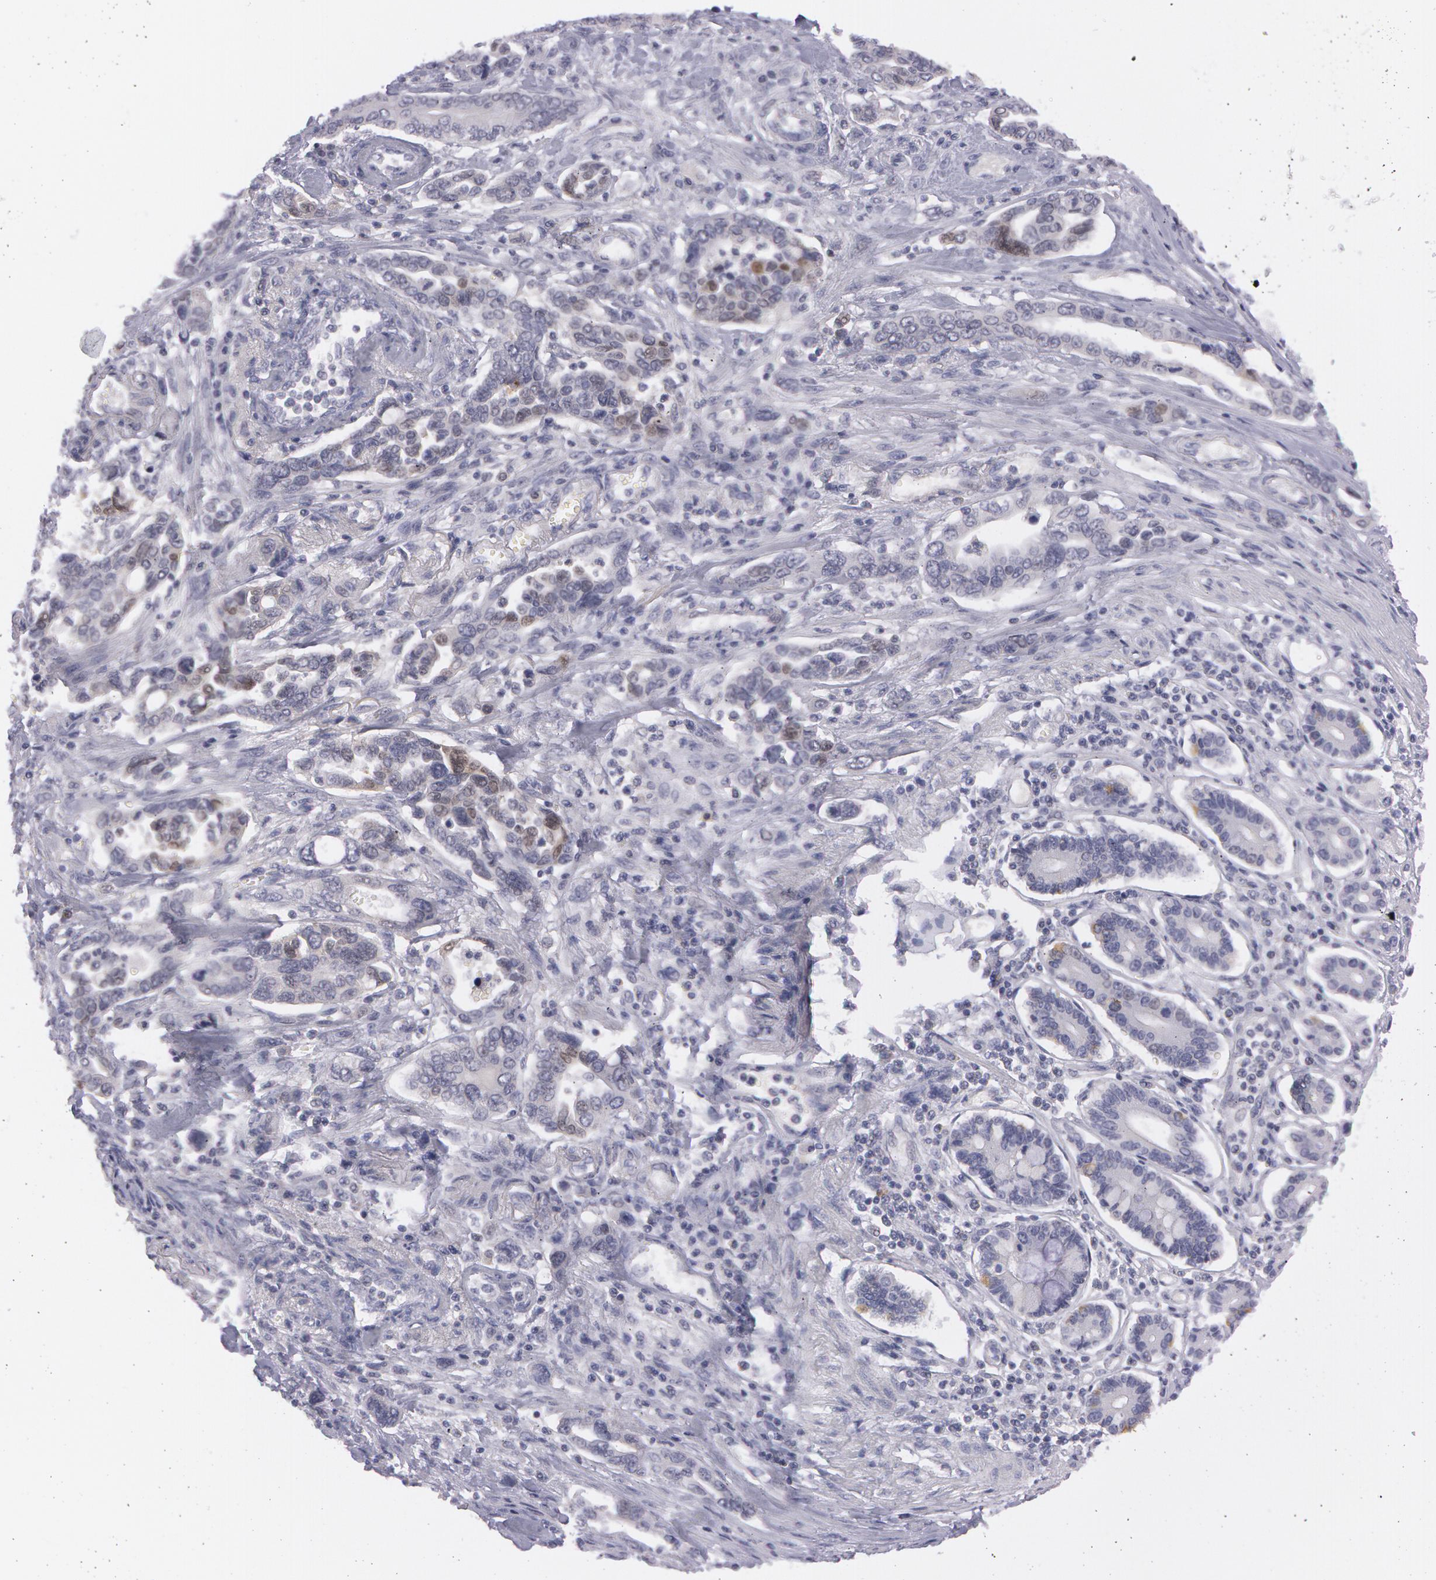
{"staining": {"intensity": "weak", "quantity": "<25%", "location": "nuclear"}, "tissue": "pancreatic cancer", "cell_type": "Tumor cells", "image_type": "cancer", "snomed": [{"axis": "morphology", "description": "Adenocarcinoma, NOS"}, {"axis": "topography", "description": "Pancreas"}], "caption": "There is no significant staining in tumor cells of adenocarcinoma (pancreatic). (DAB IHC with hematoxylin counter stain).", "gene": "IL1RN", "patient": {"sex": "female", "age": 57}}